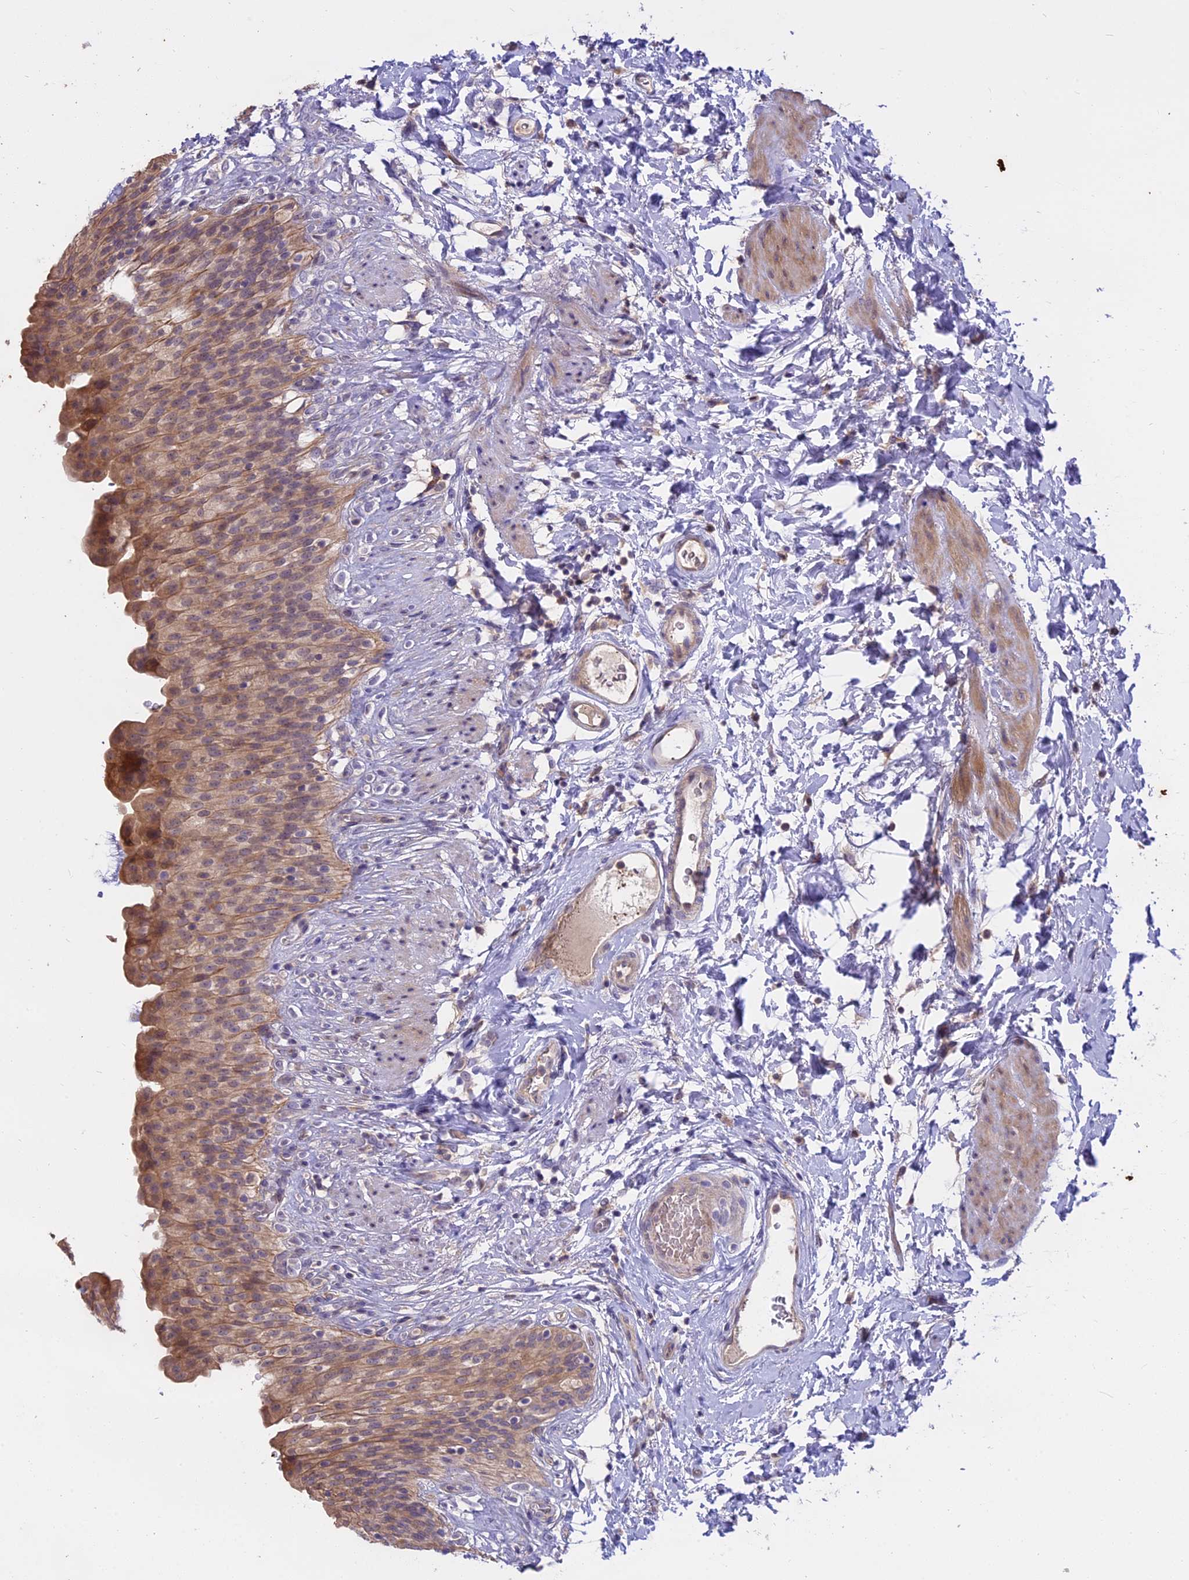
{"staining": {"intensity": "moderate", "quantity": ">75%", "location": "cytoplasmic/membranous"}, "tissue": "urinary bladder", "cell_type": "Urothelial cells", "image_type": "normal", "snomed": [{"axis": "morphology", "description": "Normal tissue, NOS"}, {"axis": "topography", "description": "Urinary bladder"}], "caption": "Immunohistochemical staining of benign urinary bladder reveals medium levels of moderate cytoplasmic/membranous positivity in approximately >75% of urothelial cells.", "gene": "MEMO1", "patient": {"sex": "female", "age": 79}}